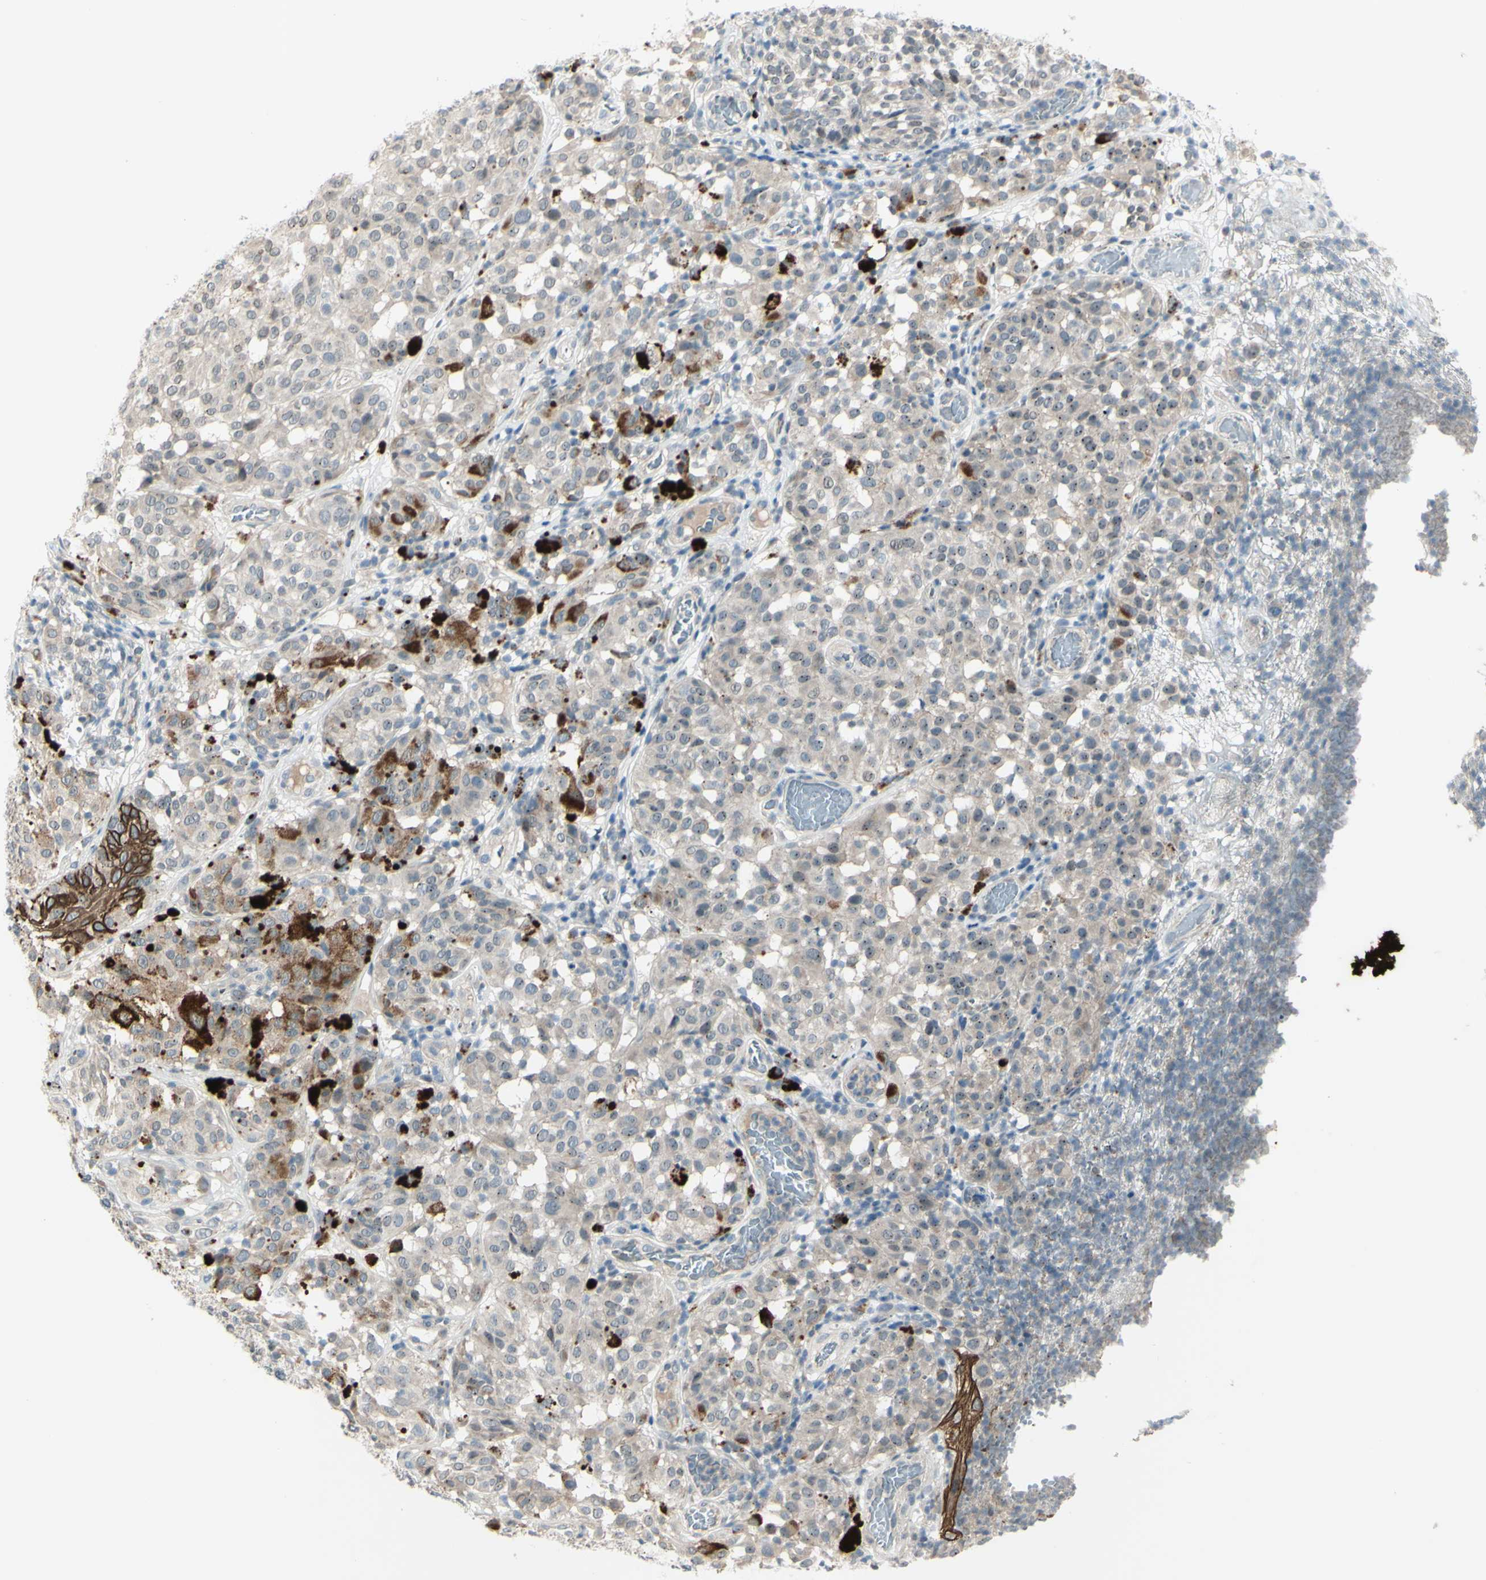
{"staining": {"intensity": "negative", "quantity": "none", "location": "none"}, "tissue": "melanoma", "cell_type": "Tumor cells", "image_type": "cancer", "snomed": [{"axis": "morphology", "description": "Malignant melanoma, NOS"}, {"axis": "topography", "description": "Skin"}], "caption": "Immunohistochemistry photomicrograph of neoplastic tissue: melanoma stained with DAB demonstrates no significant protein staining in tumor cells.", "gene": "FGFR2", "patient": {"sex": "female", "age": 46}}